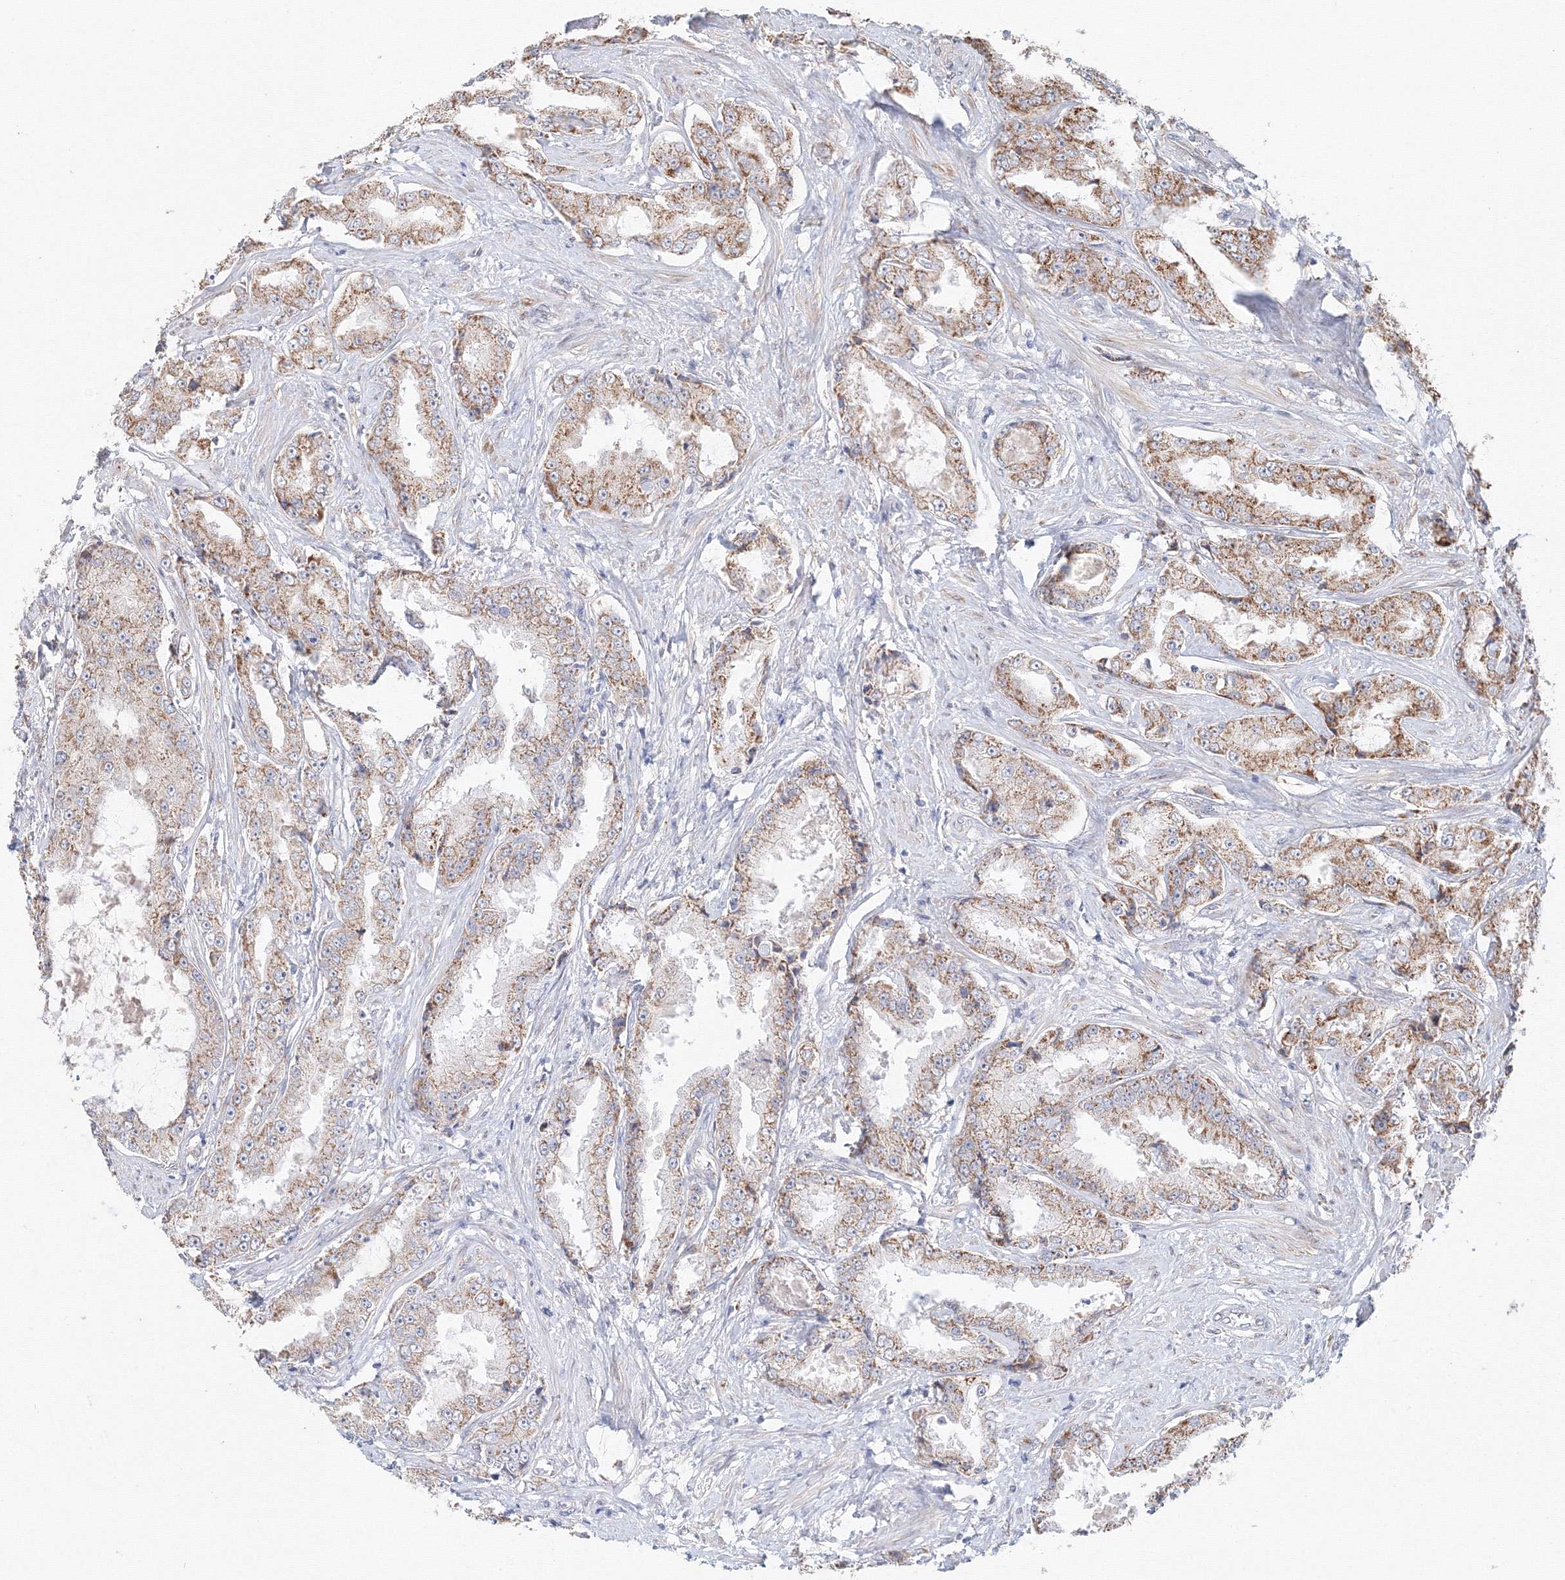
{"staining": {"intensity": "moderate", "quantity": ">75%", "location": "cytoplasmic/membranous"}, "tissue": "prostate cancer", "cell_type": "Tumor cells", "image_type": "cancer", "snomed": [{"axis": "morphology", "description": "Adenocarcinoma, High grade"}, {"axis": "topography", "description": "Prostate"}], "caption": "Moderate cytoplasmic/membranous staining is present in about >75% of tumor cells in high-grade adenocarcinoma (prostate).", "gene": "DHRS12", "patient": {"sex": "male", "age": 73}}